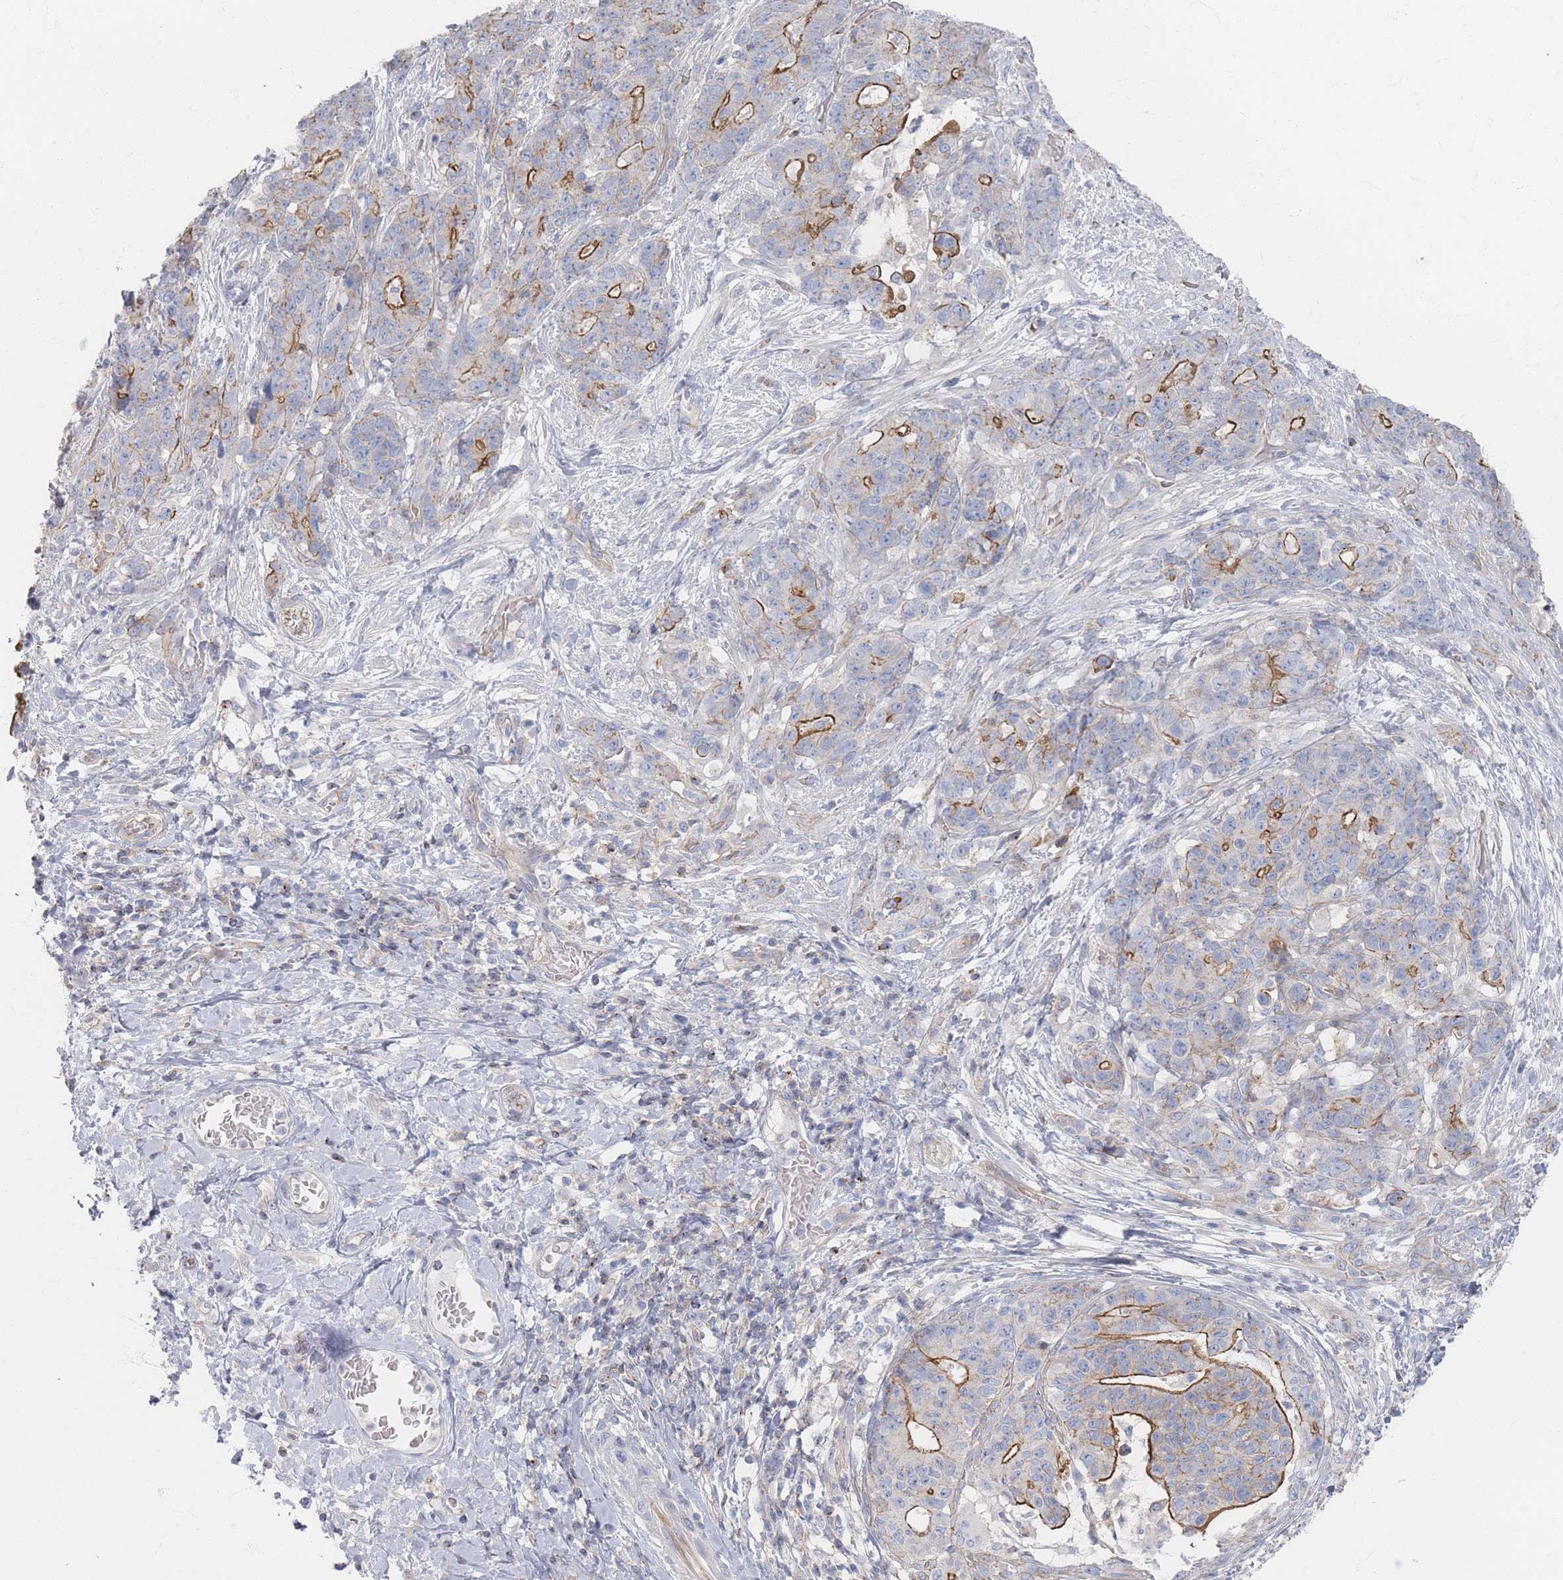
{"staining": {"intensity": "moderate", "quantity": "25%-75%", "location": "cytoplasmic/membranous"}, "tissue": "stomach cancer", "cell_type": "Tumor cells", "image_type": "cancer", "snomed": [{"axis": "morphology", "description": "Normal tissue, NOS"}, {"axis": "morphology", "description": "Adenocarcinoma, NOS"}, {"axis": "topography", "description": "Stomach"}], "caption": "The photomicrograph demonstrates immunohistochemical staining of stomach cancer. There is moderate cytoplasmic/membranous expression is seen in about 25%-75% of tumor cells. (Brightfield microscopy of DAB IHC at high magnification).", "gene": "GNB1", "patient": {"sex": "female", "age": 64}}